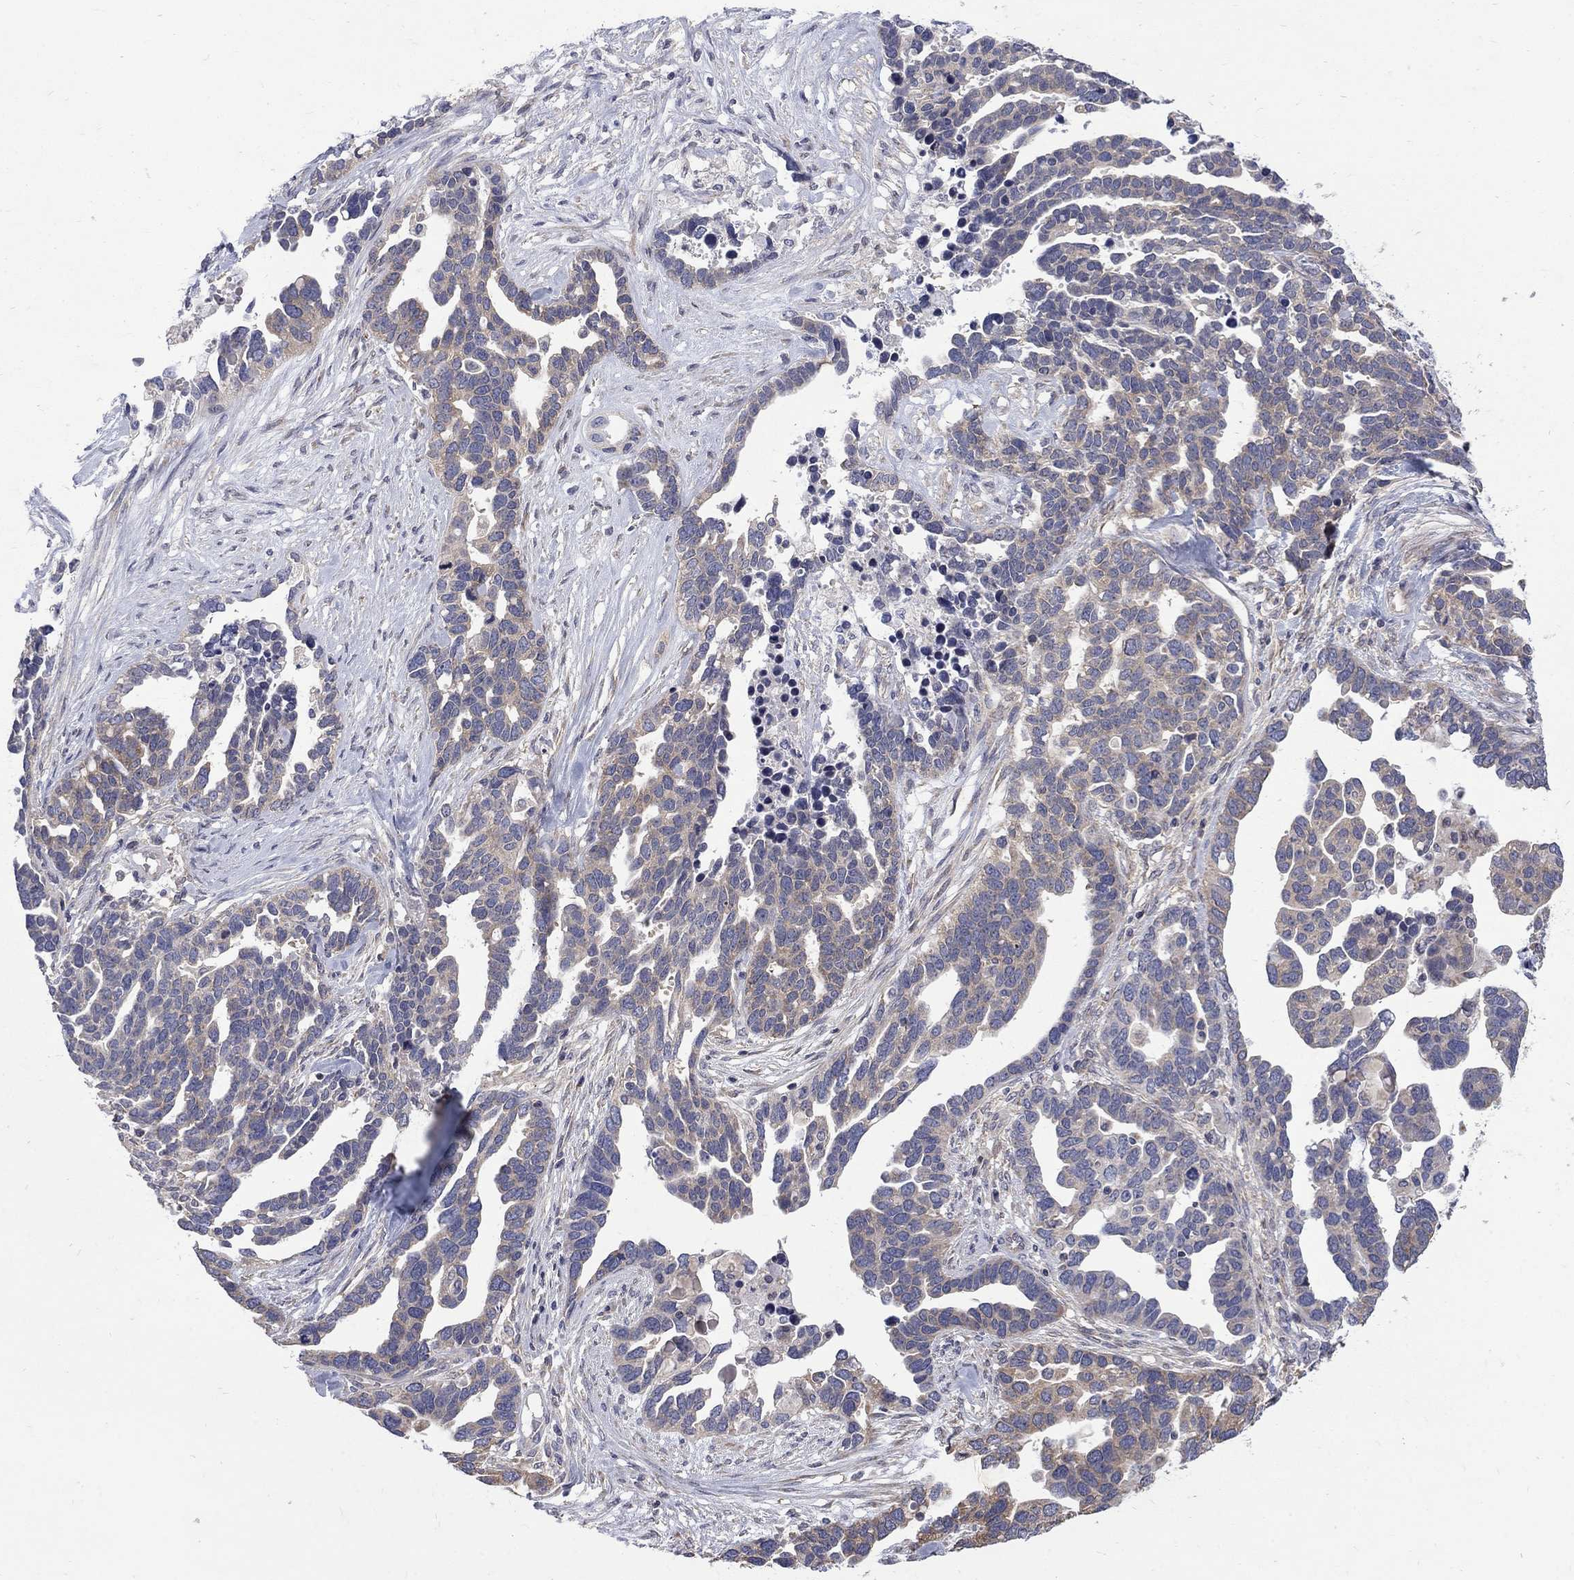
{"staining": {"intensity": "negative", "quantity": "none", "location": "none"}, "tissue": "ovarian cancer", "cell_type": "Tumor cells", "image_type": "cancer", "snomed": [{"axis": "morphology", "description": "Cystadenocarcinoma, serous, NOS"}, {"axis": "topography", "description": "Ovary"}], "caption": "Immunohistochemistry of human ovarian serous cystadenocarcinoma exhibits no expression in tumor cells. (DAB (3,3'-diaminobenzidine) IHC, high magnification).", "gene": "SH2B1", "patient": {"sex": "female", "age": 54}}